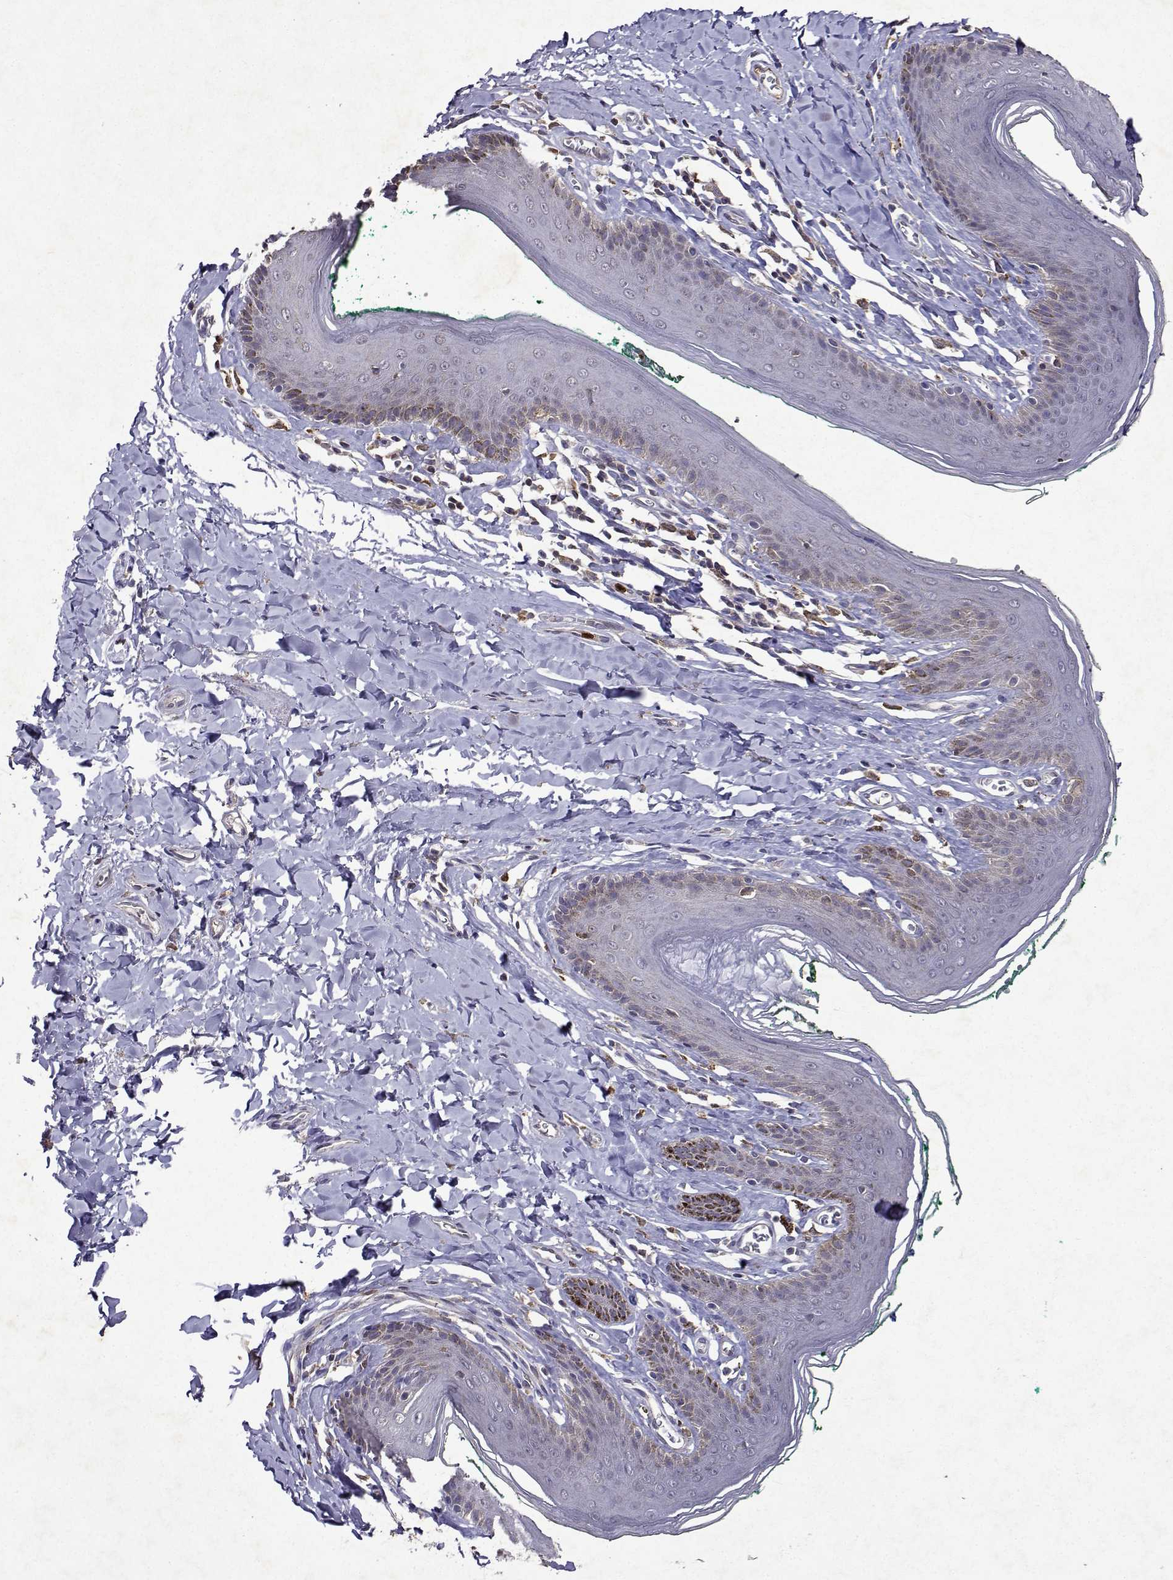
{"staining": {"intensity": "negative", "quantity": "none", "location": "none"}, "tissue": "skin", "cell_type": "Epidermal cells", "image_type": "normal", "snomed": [{"axis": "morphology", "description": "Normal tissue, NOS"}, {"axis": "topography", "description": "Vulva"}, {"axis": "topography", "description": "Peripheral nerve tissue"}], "caption": "DAB immunohistochemical staining of unremarkable human skin demonstrates no significant positivity in epidermal cells.", "gene": "APAF1", "patient": {"sex": "female", "age": 66}}